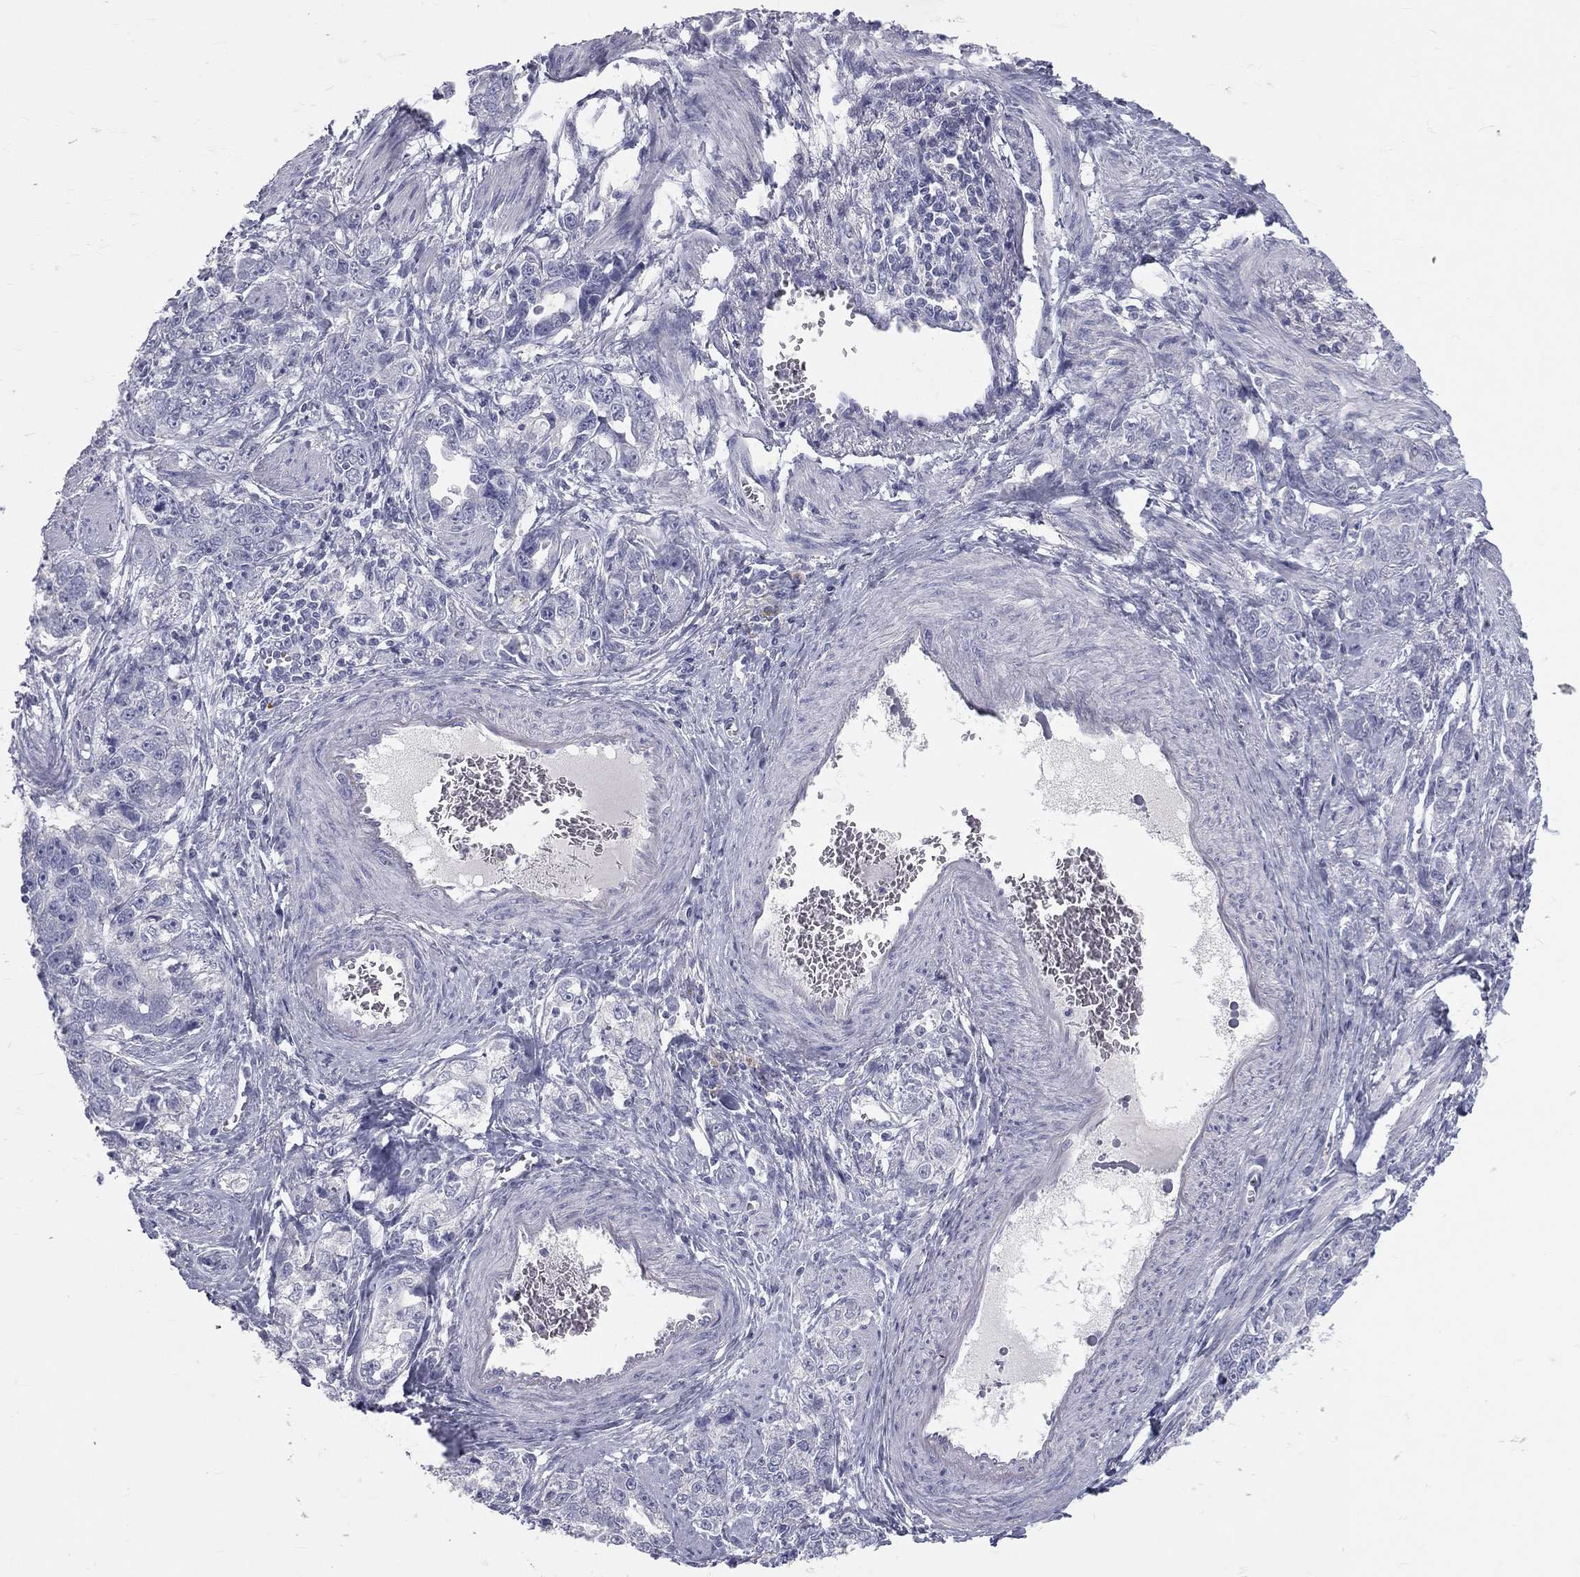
{"staining": {"intensity": "negative", "quantity": "none", "location": "none"}, "tissue": "ovarian cancer", "cell_type": "Tumor cells", "image_type": "cancer", "snomed": [{"axis": "morphology", "description": "Cystadenocarcinoma, serous, NOS"}, {"axis": "topography", "description": "Ovary"}], "caption": "An immunohistochemistry (IHC) histopathology image of serous cystadenocarcinoma (ovarian) is shown. There is no staining in tumor cells of serous cystadenocarcinoma (ovarian). The staining was performed using DAB to visualize the protein expression in brown, while the nuclei were stained in blue with hematoxylin (Magnification: 20x).", "gene": "TFPI2", "patient": {"sex": "female", "age": 51}}